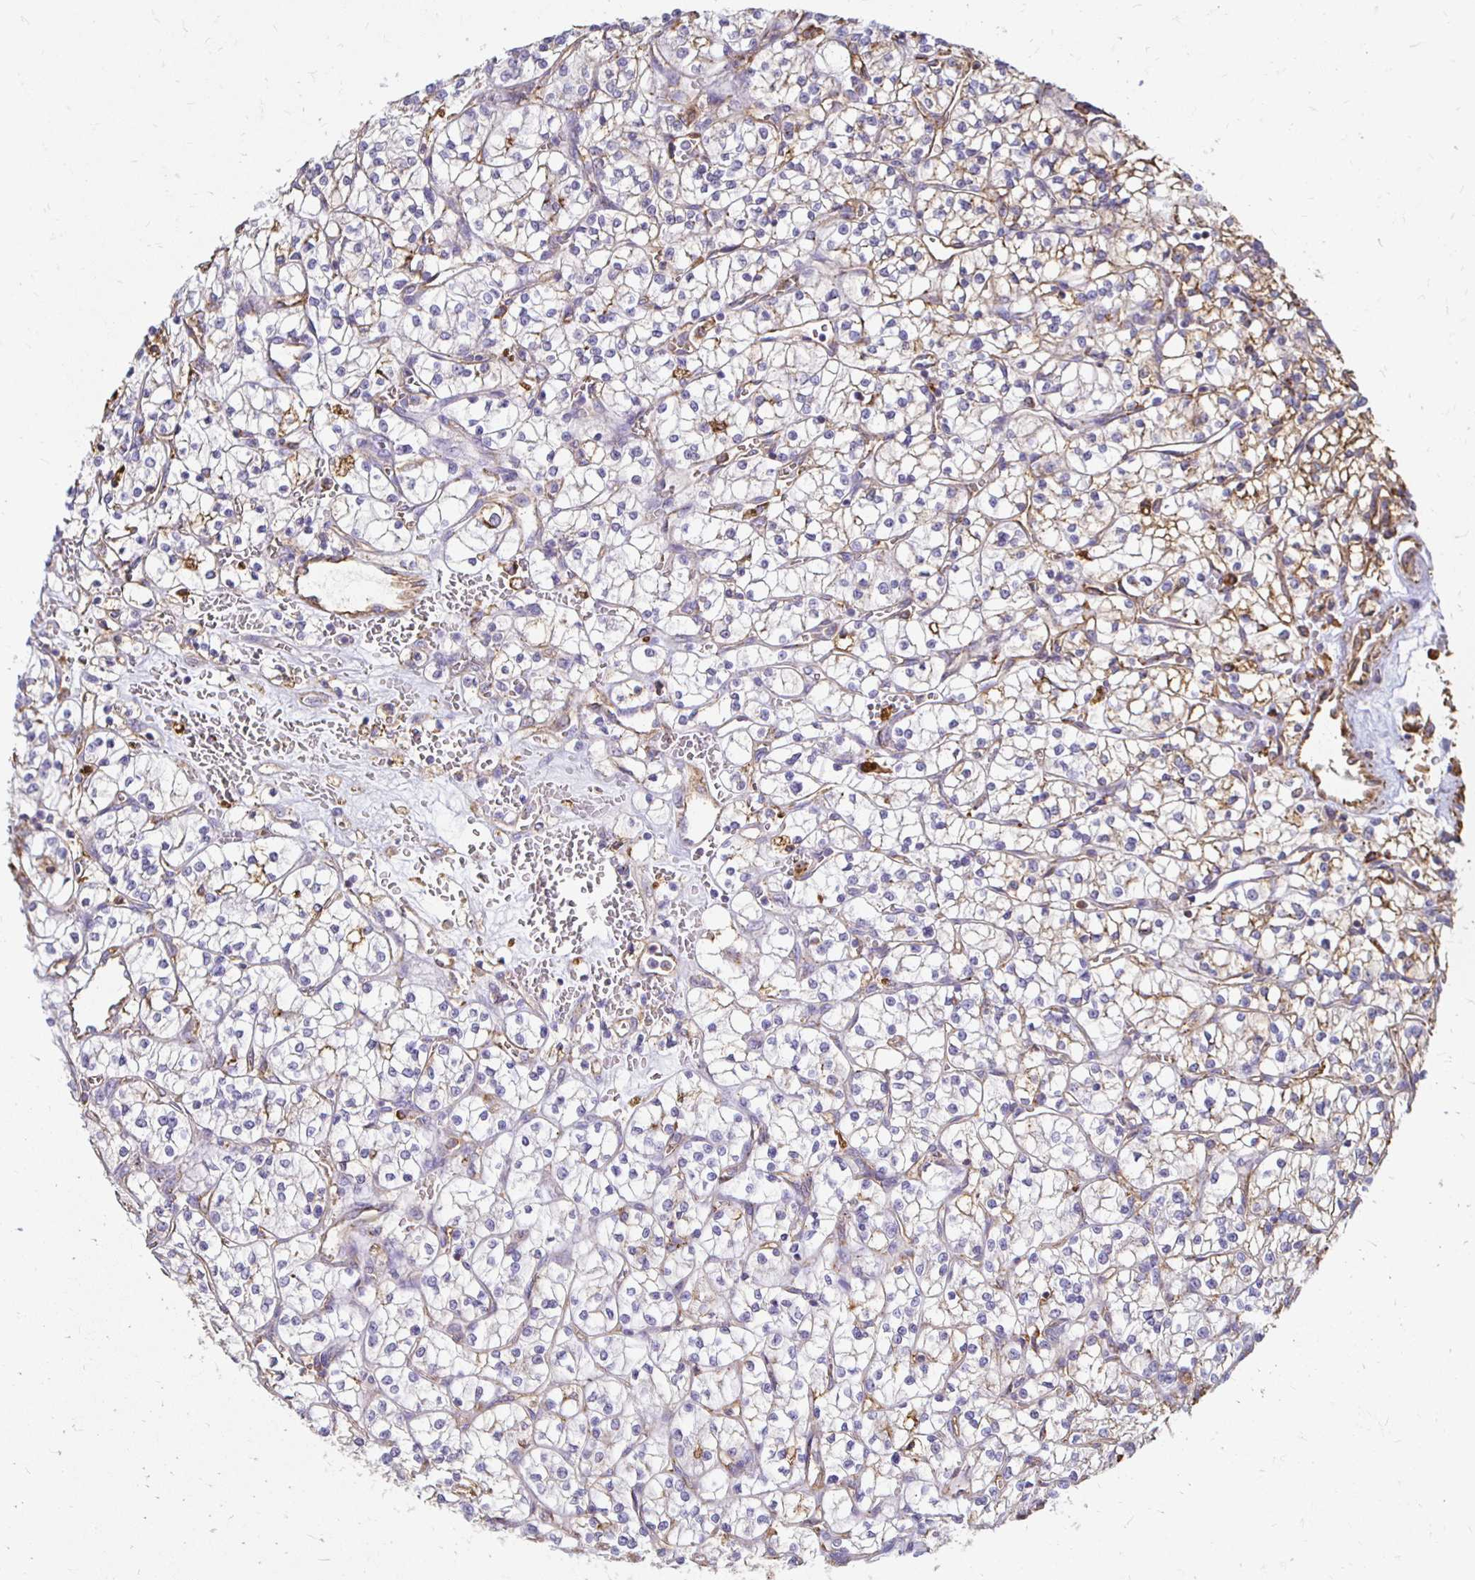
{"staining": {"intensity": "weak", "quantity": "25%-75%", "location": "cytoplasmic/membranous"}, "tissue": "renal cancer", "cell_type": "Tumor cells", "image_type": "cancer", "snomed": [{"axis": "morphology", "description": "Adenocarcinoma, NOS"}, {"axis": "topography", "description": "Kidney"}], "caption": "Immunohistochemistry (IHC) (DAB) staining of adenocarcinoma (renal) demonstrates weak cytoplasmic/membranous protein staining in approximately 25%-75% of tumor cells.", "gene": "TAS1R3", "patient": {"sex": "female", "age": 64}}